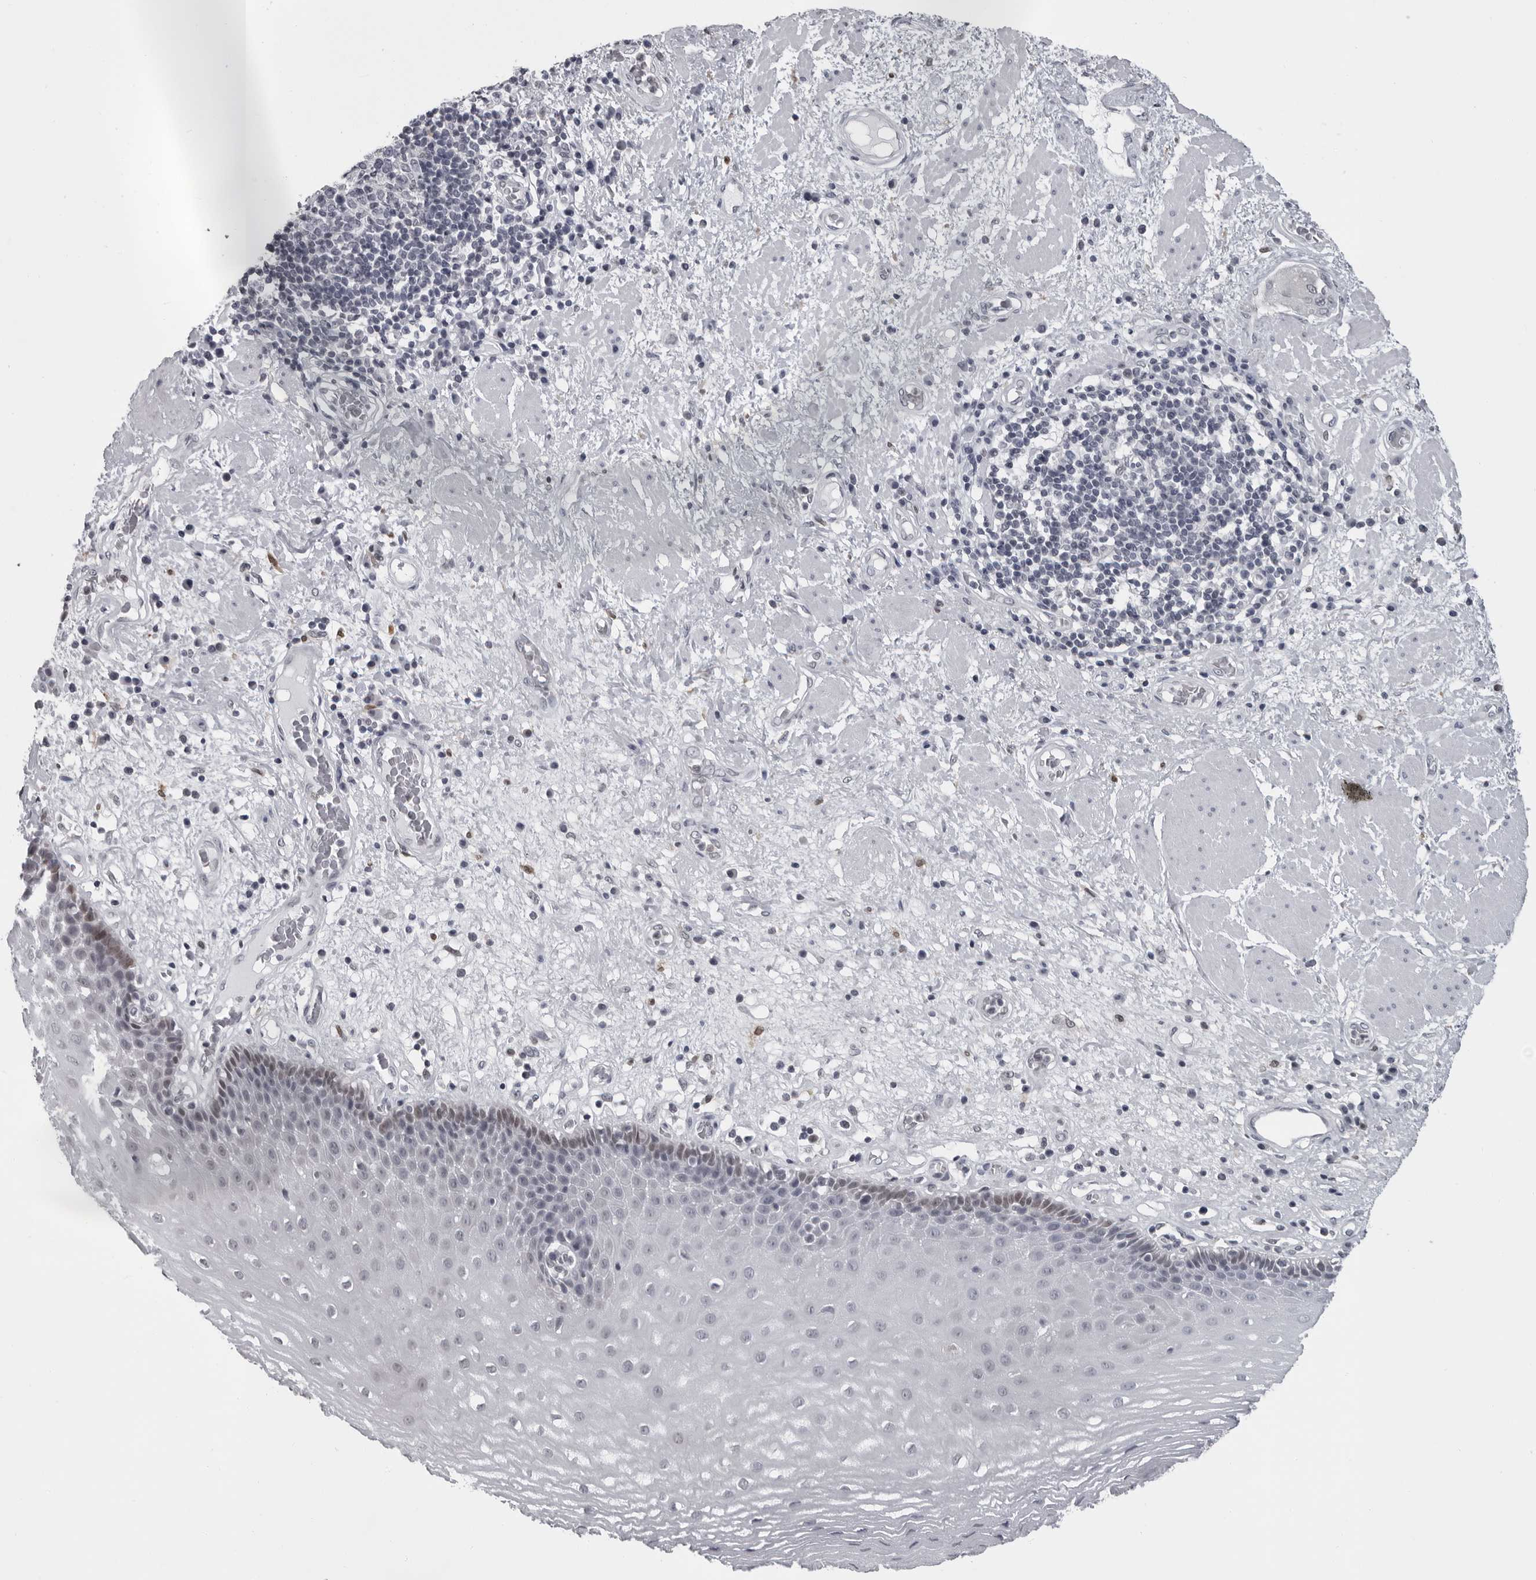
{"staining": {"intensity": "weak", "quantity": "<25%", "location": "nuclear"}, "tissue": "esophagus", "cell_type": "Squamous epithelial cells", "image_type": "normal", "snomed": [{"axis": "morphology", "description": "Normal tissue, NOS"}, {"axis": "morphology", "description": "Adenocarcinoma, NOS"}, {"axis": "topography", "description": "Esophagus"}], "caption": "Squamous epithelial cells show no significant staining in unremarkable esophagus. (Immunohistochemistry (ihc), brightfield microscopy, high magnification).", "gene": "LZIC", "patient": {"sex": "male", "age": 62}}